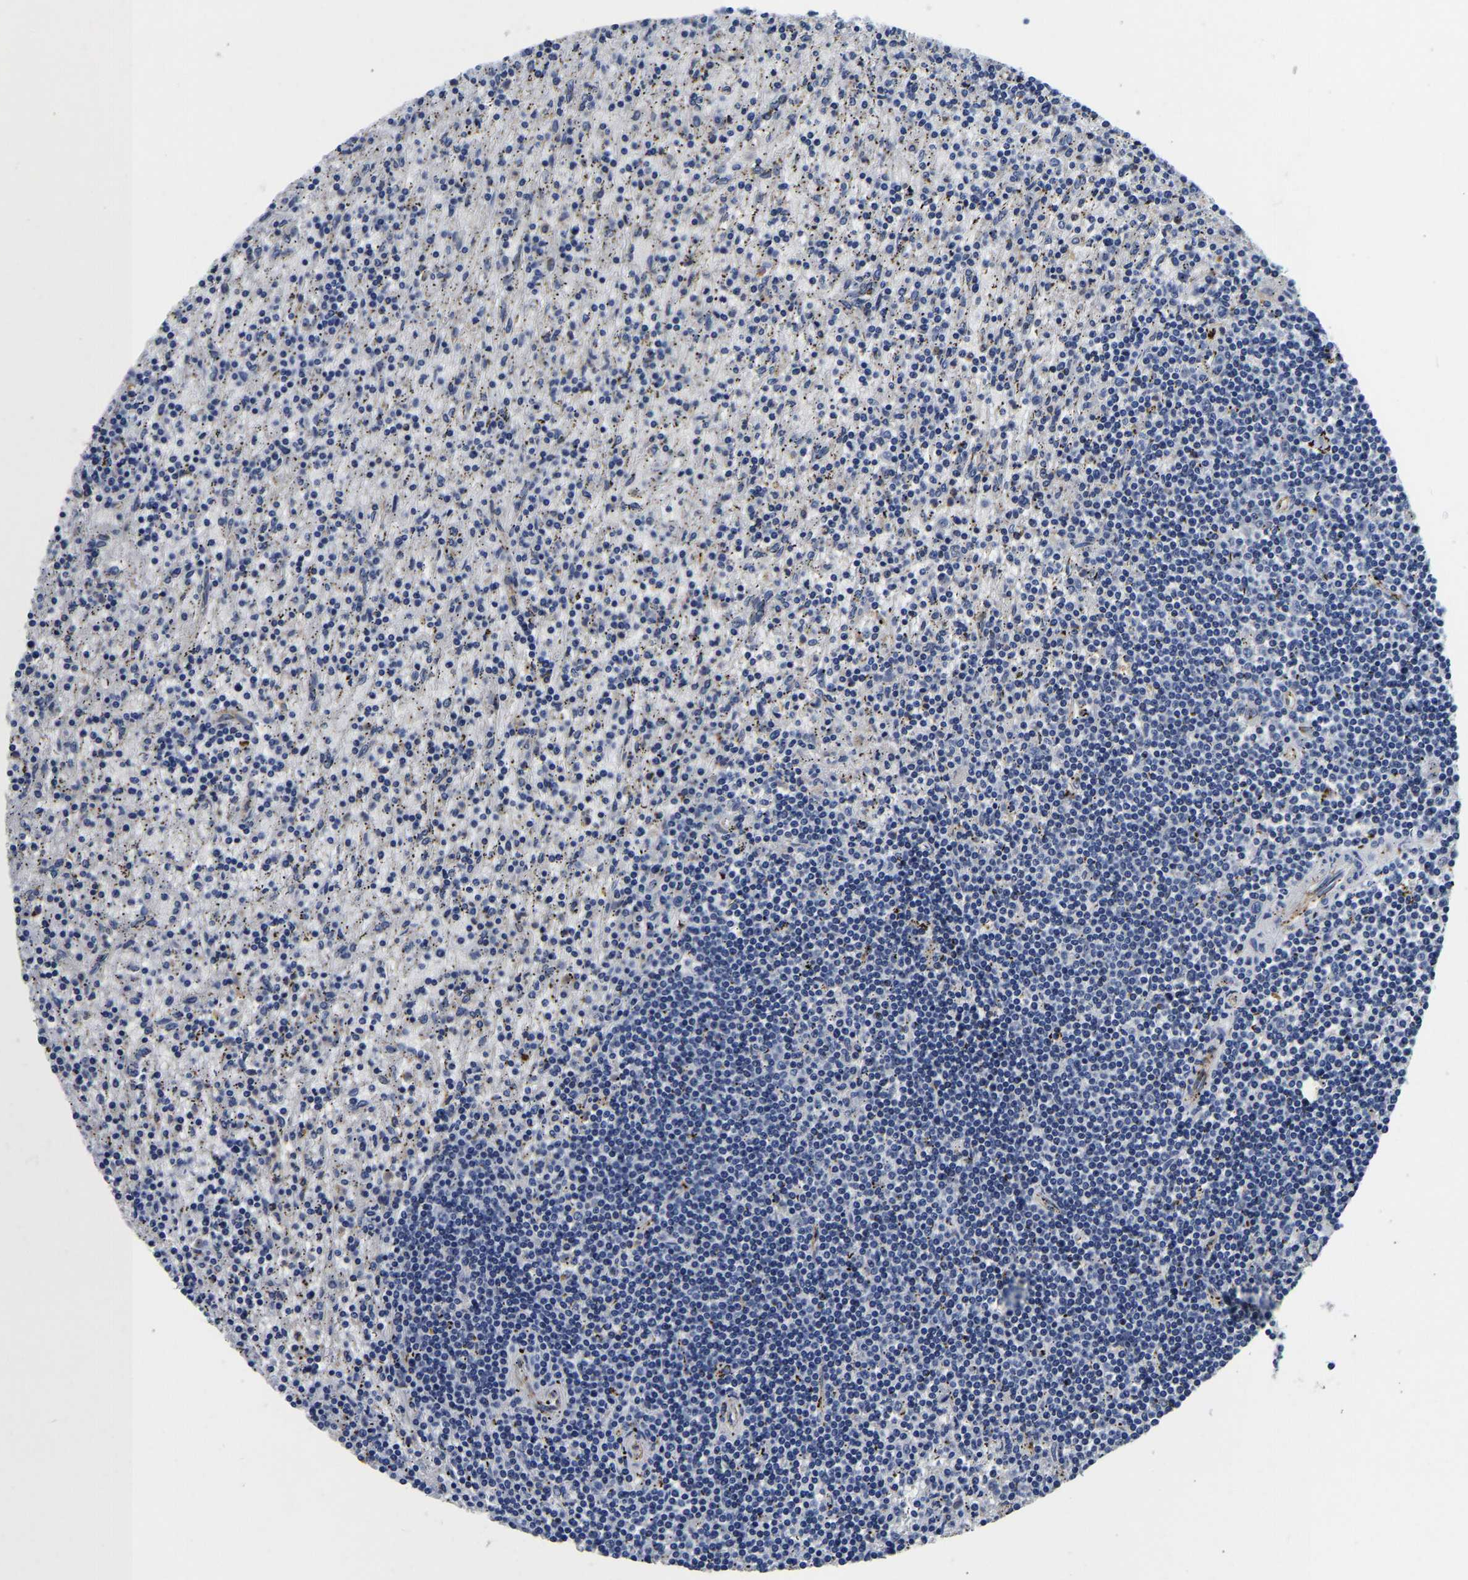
{"staining": {"intensity": "negative", "quantity": "none", "location": "none"}, "tissue": "lymphoma", "cell_type": "Tumor cells", "image_type": "cancer", "snomed": [{"axis": "morphology", "description": "Malignant lymphoma, non-Hodgkin's type, Low grade"}, {"axis": "topography", "description": "Spleen"}], "caption": "Tumor cells show no significant protein positivity in malignant lymphoma, non-Hodgkin's type (low-grade). Nuclei are stained in blue.", "gene": "GRN", "patient": {"sex": "male", "age": 76}}